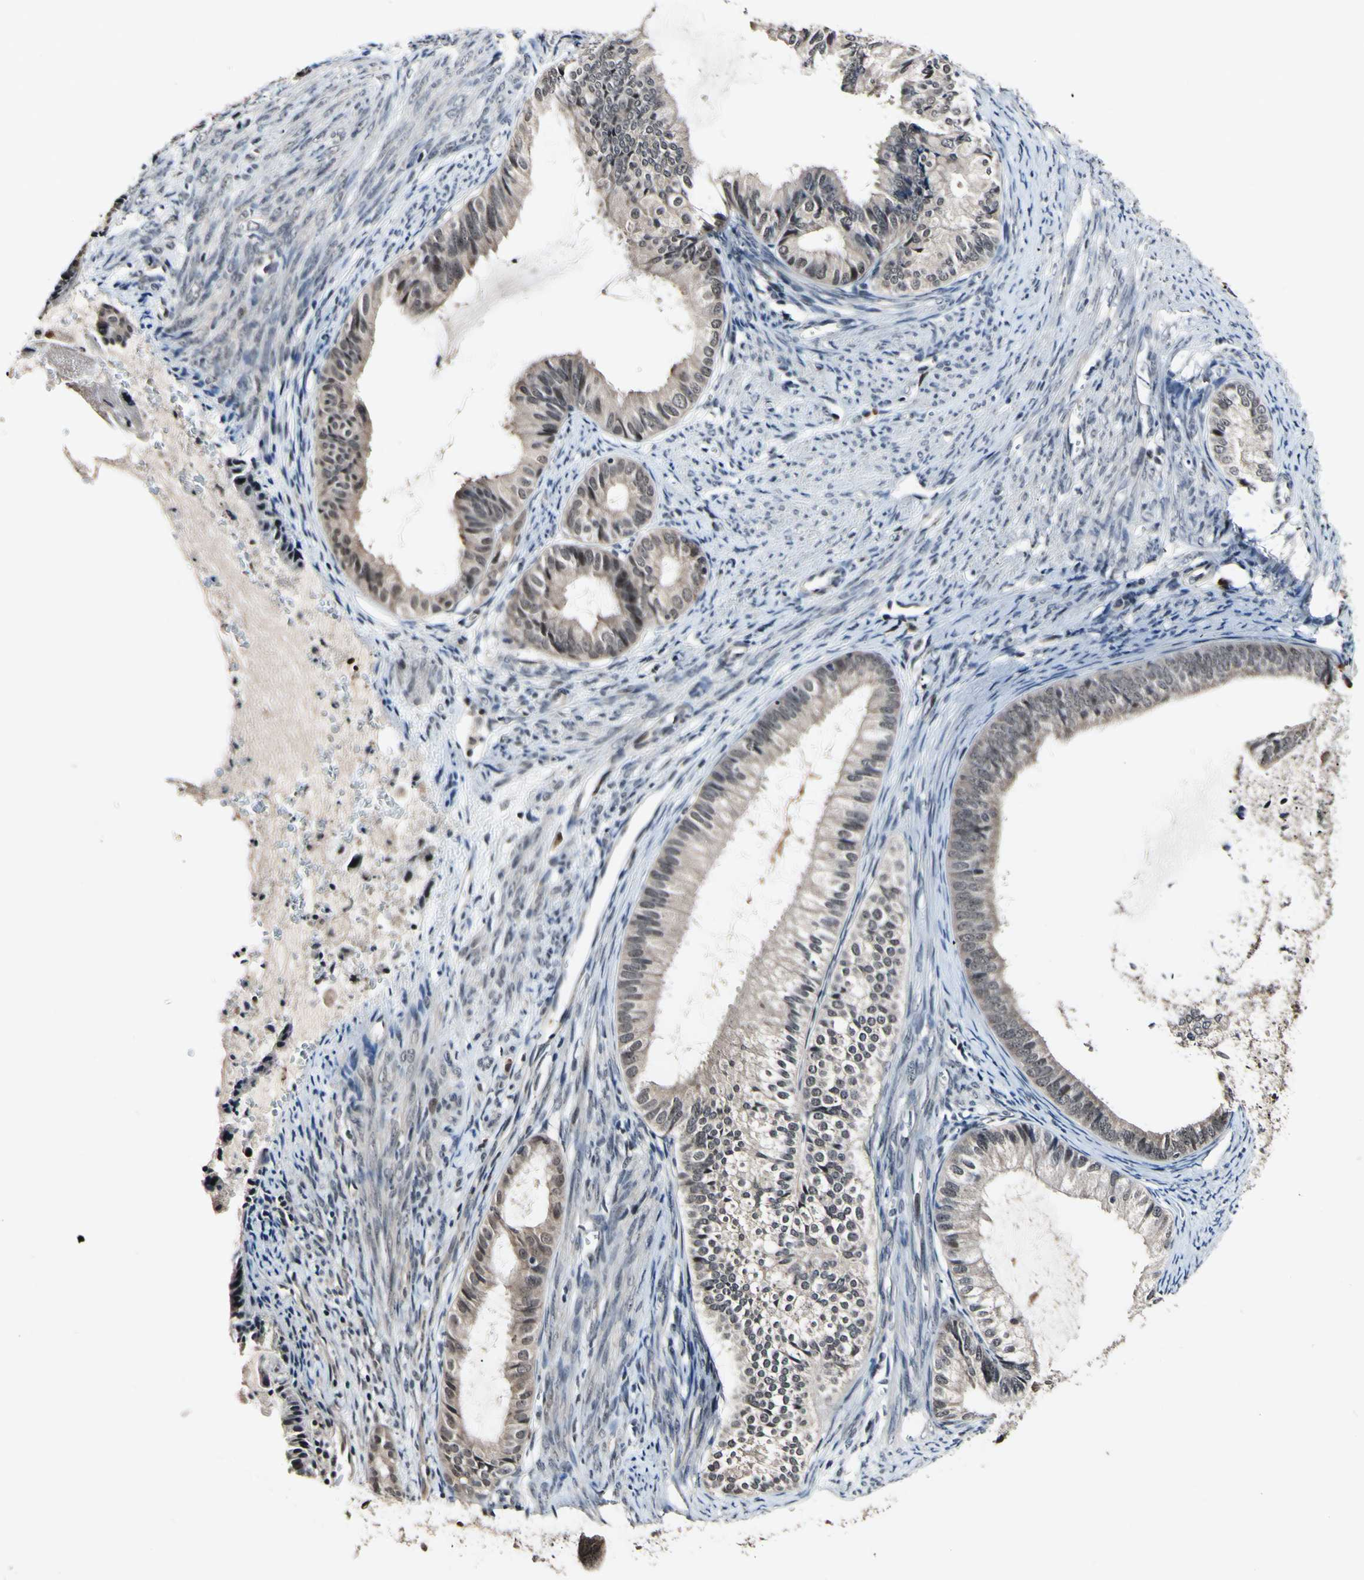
{"staining": {"intensity": "weak", "quantity": ">75%", "location": "cytoplasmic/membranous,nuclear"}, "tissue": "endometrial cancer", "cell_type": "Tumor cells", "image_type": "cancer", "snomed": [{"axis": "morphology", "description": "Adenocarcinoma, NOS"}, {"axis": "topography", "description": "Endometrium"}], "caption": "Protein staining of adenocarcinoma (endometrial) tissue exhibits weak cytoplasmic/membranous and nuclear positivity in about >75% of tumor cells. The staining was performed using DAB (3,3'-diaminobenzidine) to visualize the protein expression in brown, while the nuclei were stained in blue with hematoxylin (Magnification: 20x).", "gene": "PSMD10", "patient": {"sex": "female", "age": 86}}